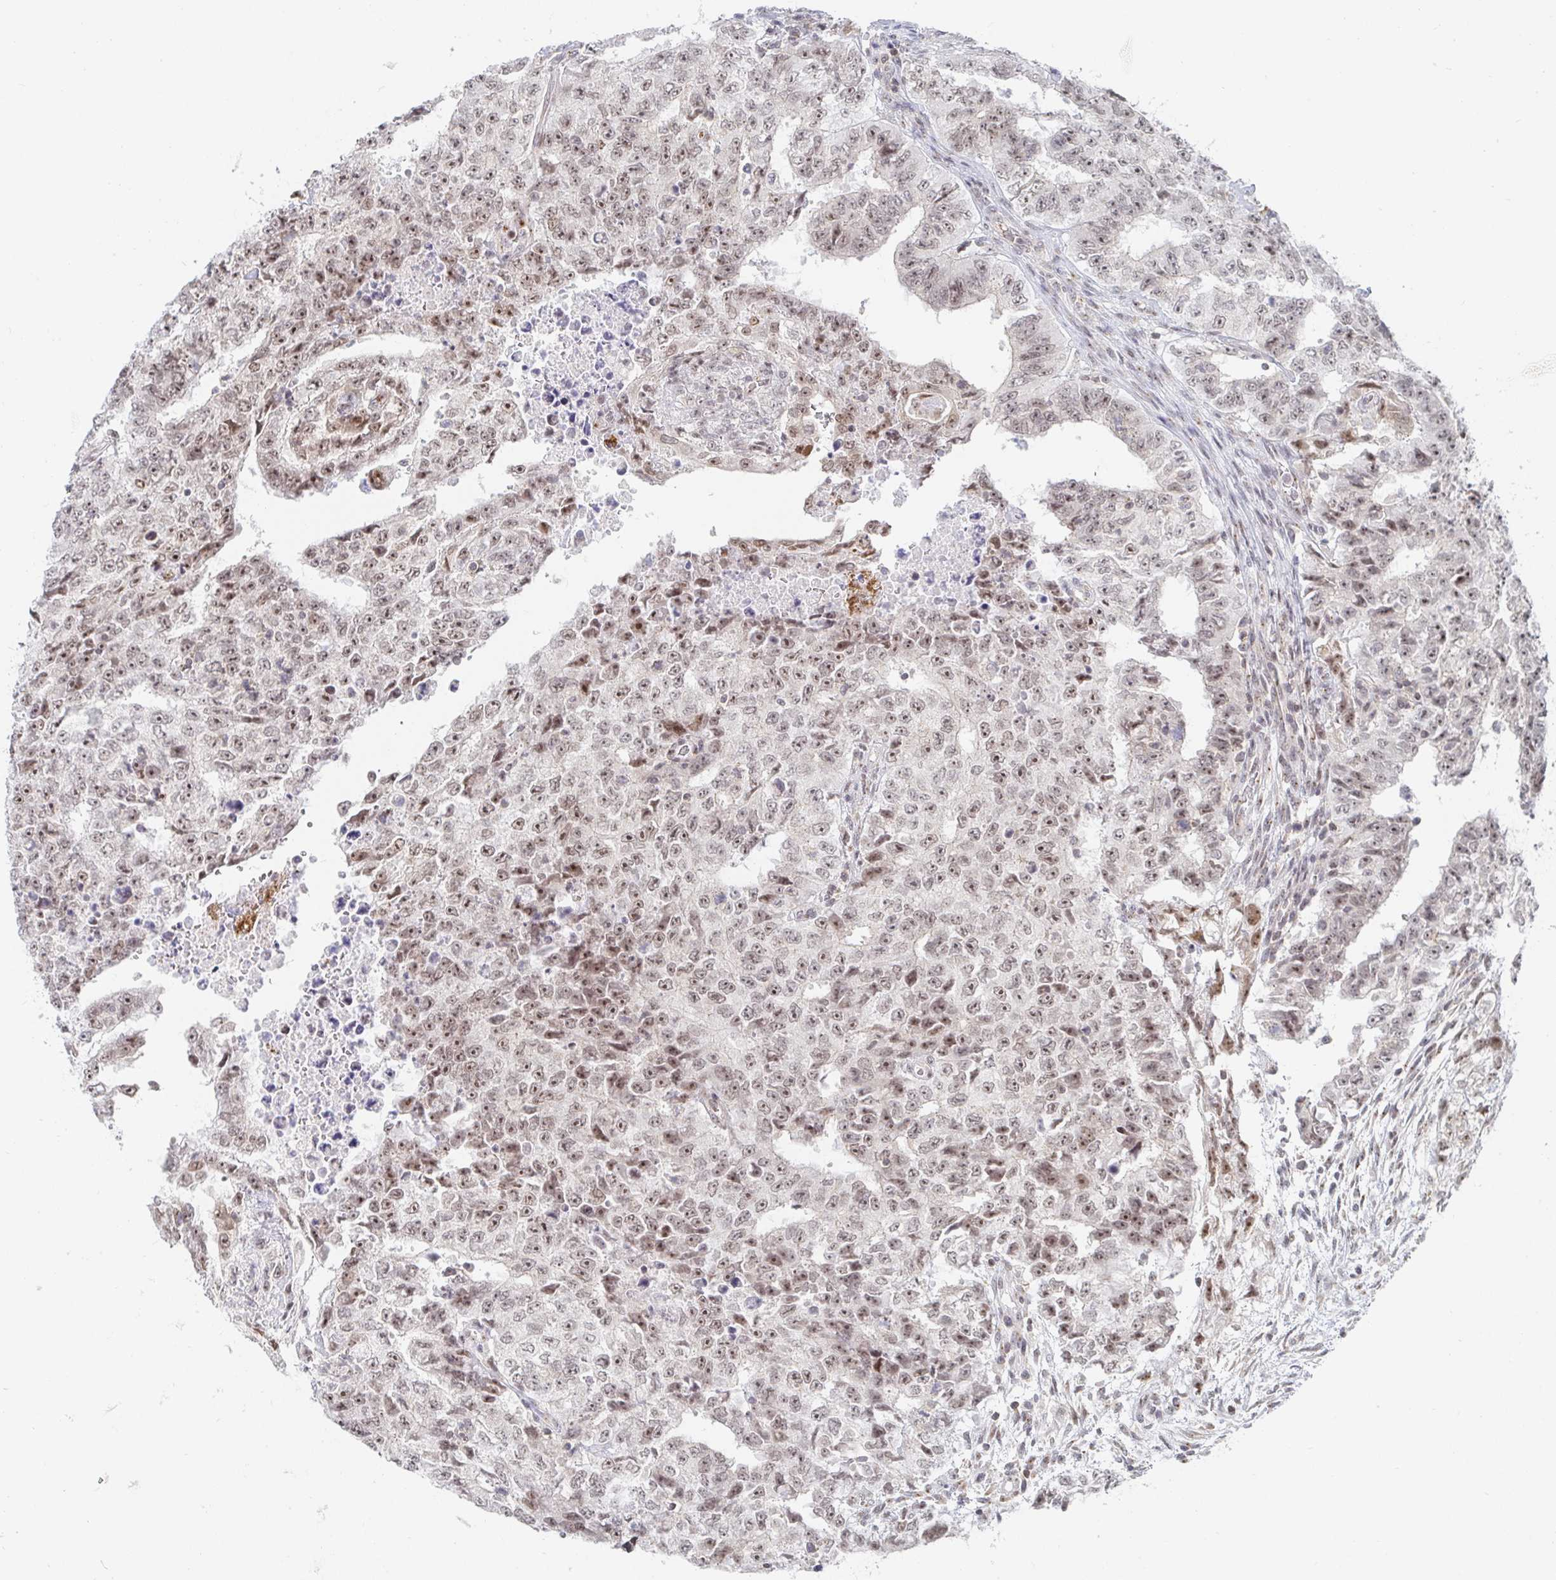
{"staining": {"intensity": "weak", "quantity": ">75%", "location": "nuclear"}, "tissue": "testis cancer", "cell_type": "Tumor cells", "image_type": "cancer", "snomed": [{"axis": "morphology", "description": "Carcinoma, Embryonal, NOS"}, {"axis": "topography", "description": "Testis"}], "caption": "Human testis embryonal carcinoma stained with a protein marker displays weak staining in tumor cells.", "gene": "CHD2", "patient": {"sex": "male", "age": 24}}